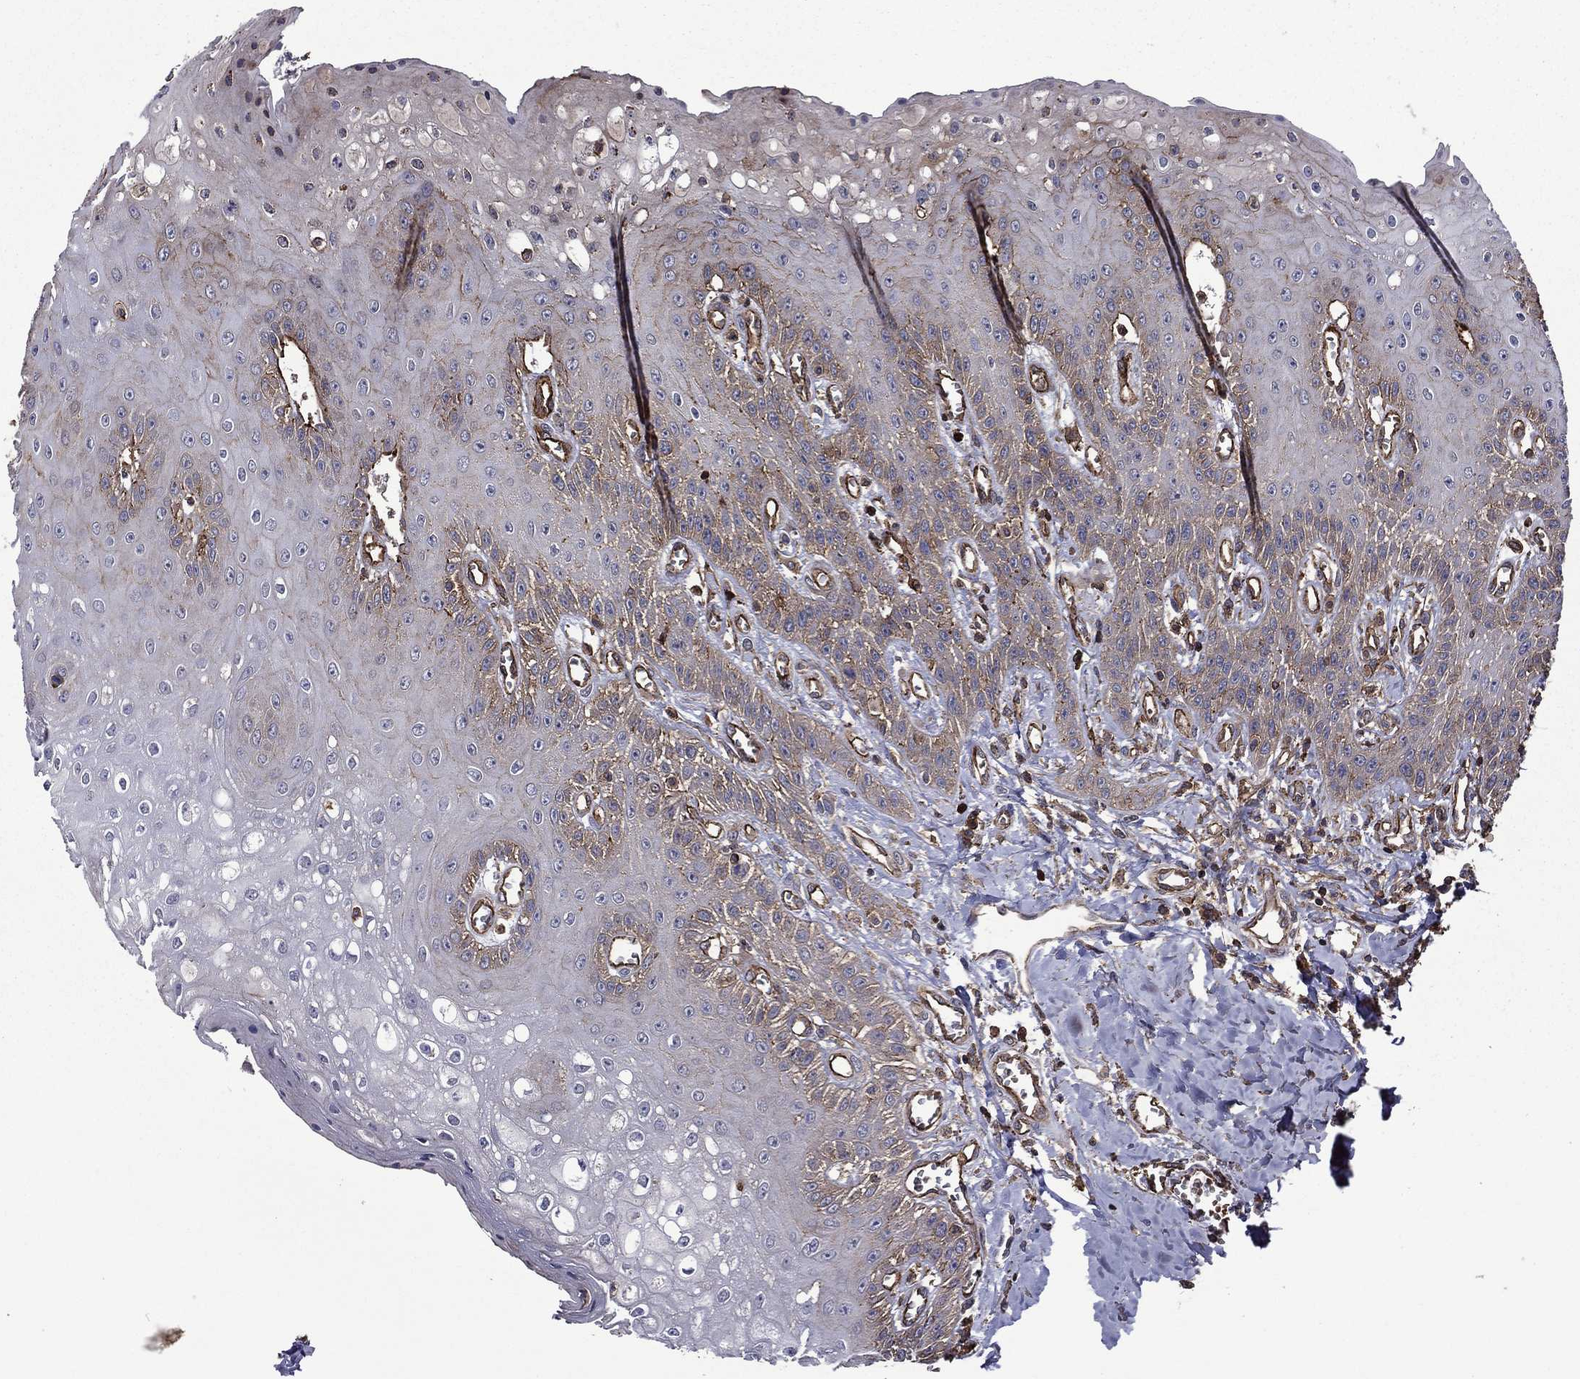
{"staining": {"intensity": "weak", "quantity": "<25%", "location": "cytoplasmic/membranous"}, "tissue": "oral mucosa", "cell_type": "Squamous epithelial cells", "image_type": "normal", "snomed": [{"axis": "morphology", "description": "Normal tissue, NOS"}, {"axis": "morphology", "description": "Squamous cell carcinoma, NOS"}, {"axis": "topography", "description": "Oral tissue"}, {"axis": "topography", "description": "Head-Neck"}], "caption": "Oral mucosa was stained to show a protein in brown. There is no significant expression in squamous epithelial cells. (IHC, brightfield microscopy, high magnification).", "gene": "PLPP3", "patient": {"sex": "female", "age": 74}}